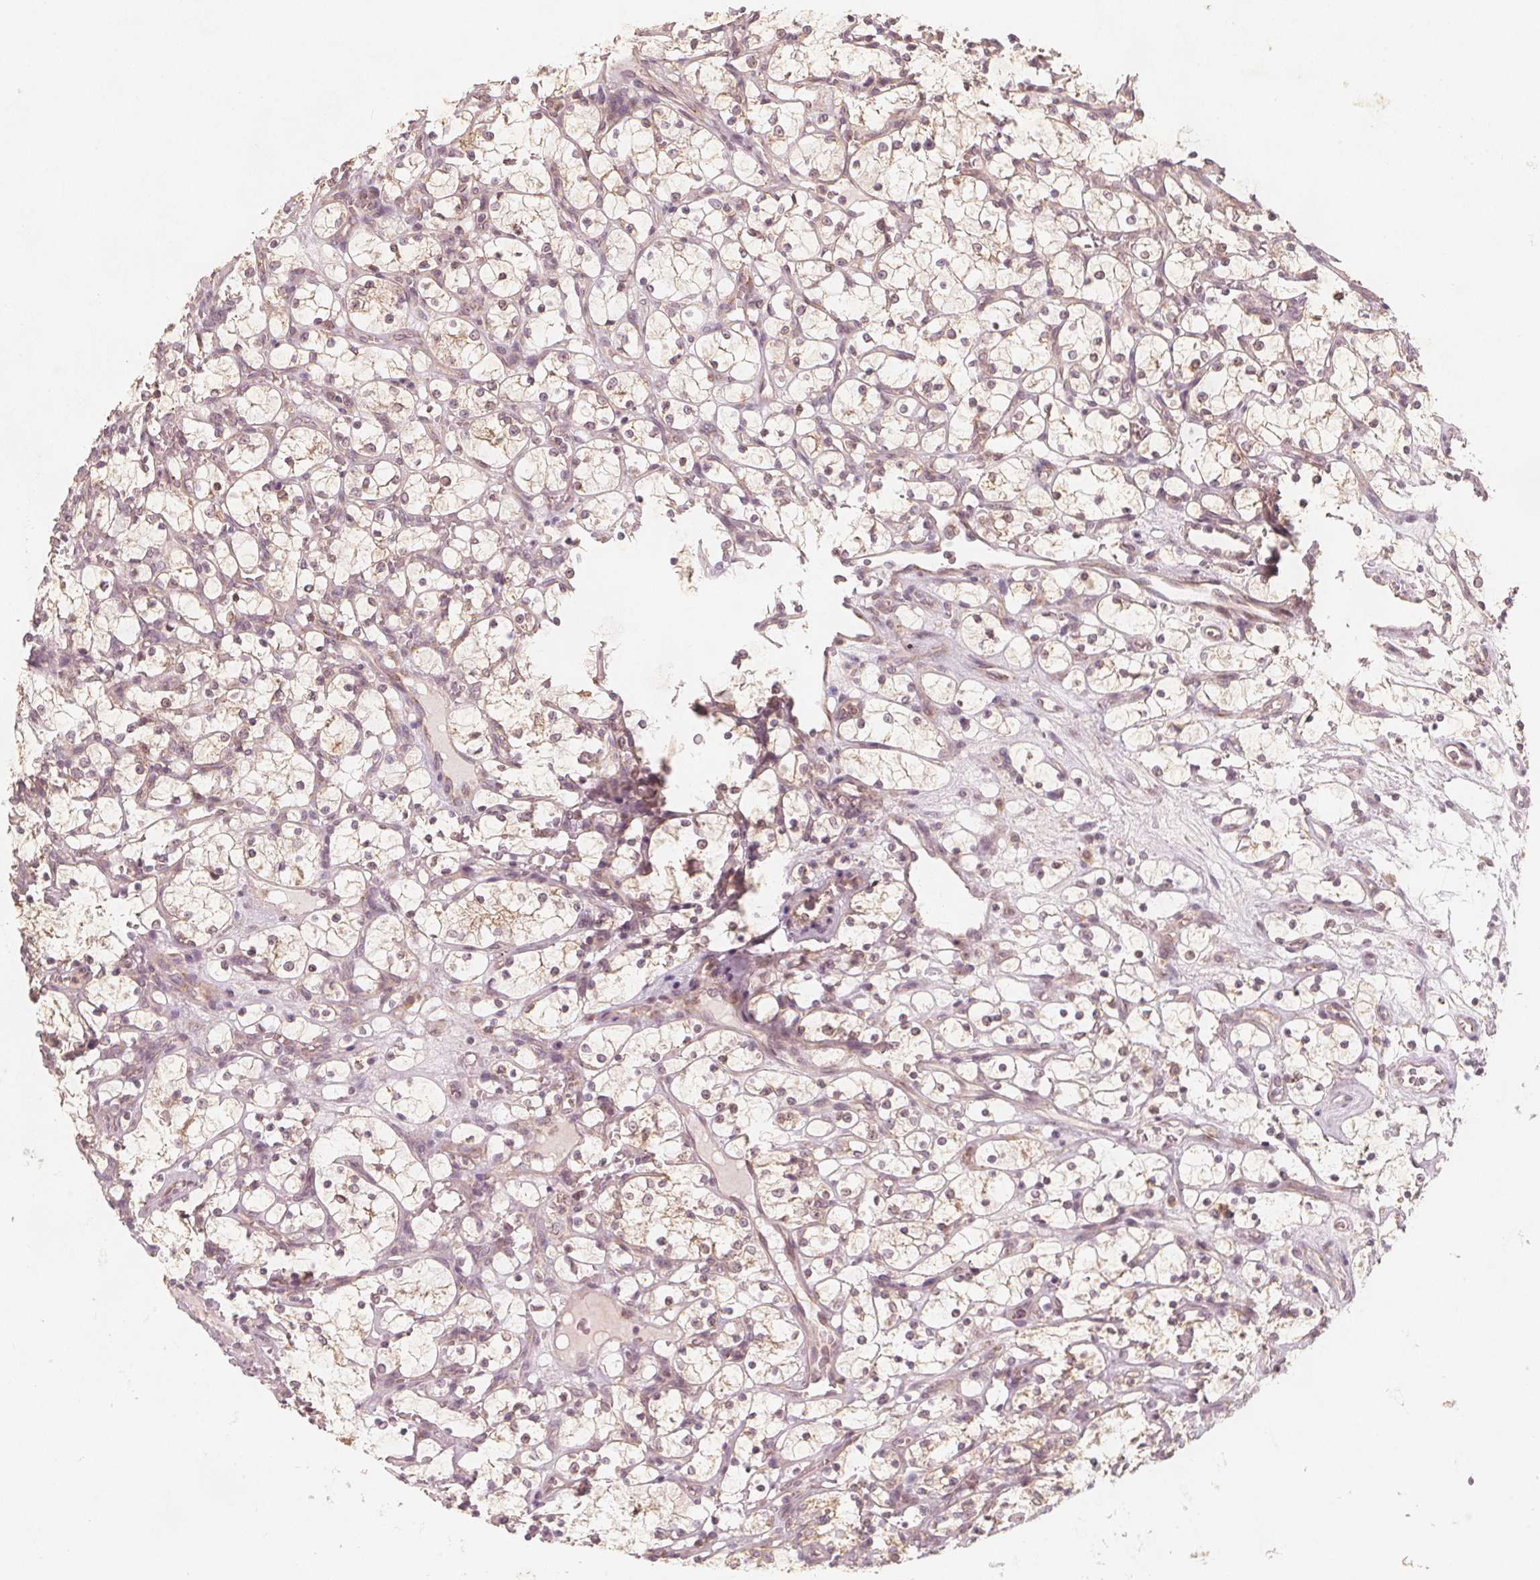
{"staining": {"intensity": "weak", "quantity": "<25%", "location": "cytoplasmic/membranous"}, "tissue": "renal cancer", "cell_type": "Tumor cells", "image_type": "cancer", "snomed": [{"axis": "morphology", "description": "Adenocarcinoma, NOS"}, {"axis": "topography", "description": "Kidney"}], "caption": "High power microscopy image of an immunohistochemistry image of adenocarcinoma (renal), revealing no significant staining in tumor cells.", "gene": "NCSTN", "patient": {"sex": "female", "age": 69}}